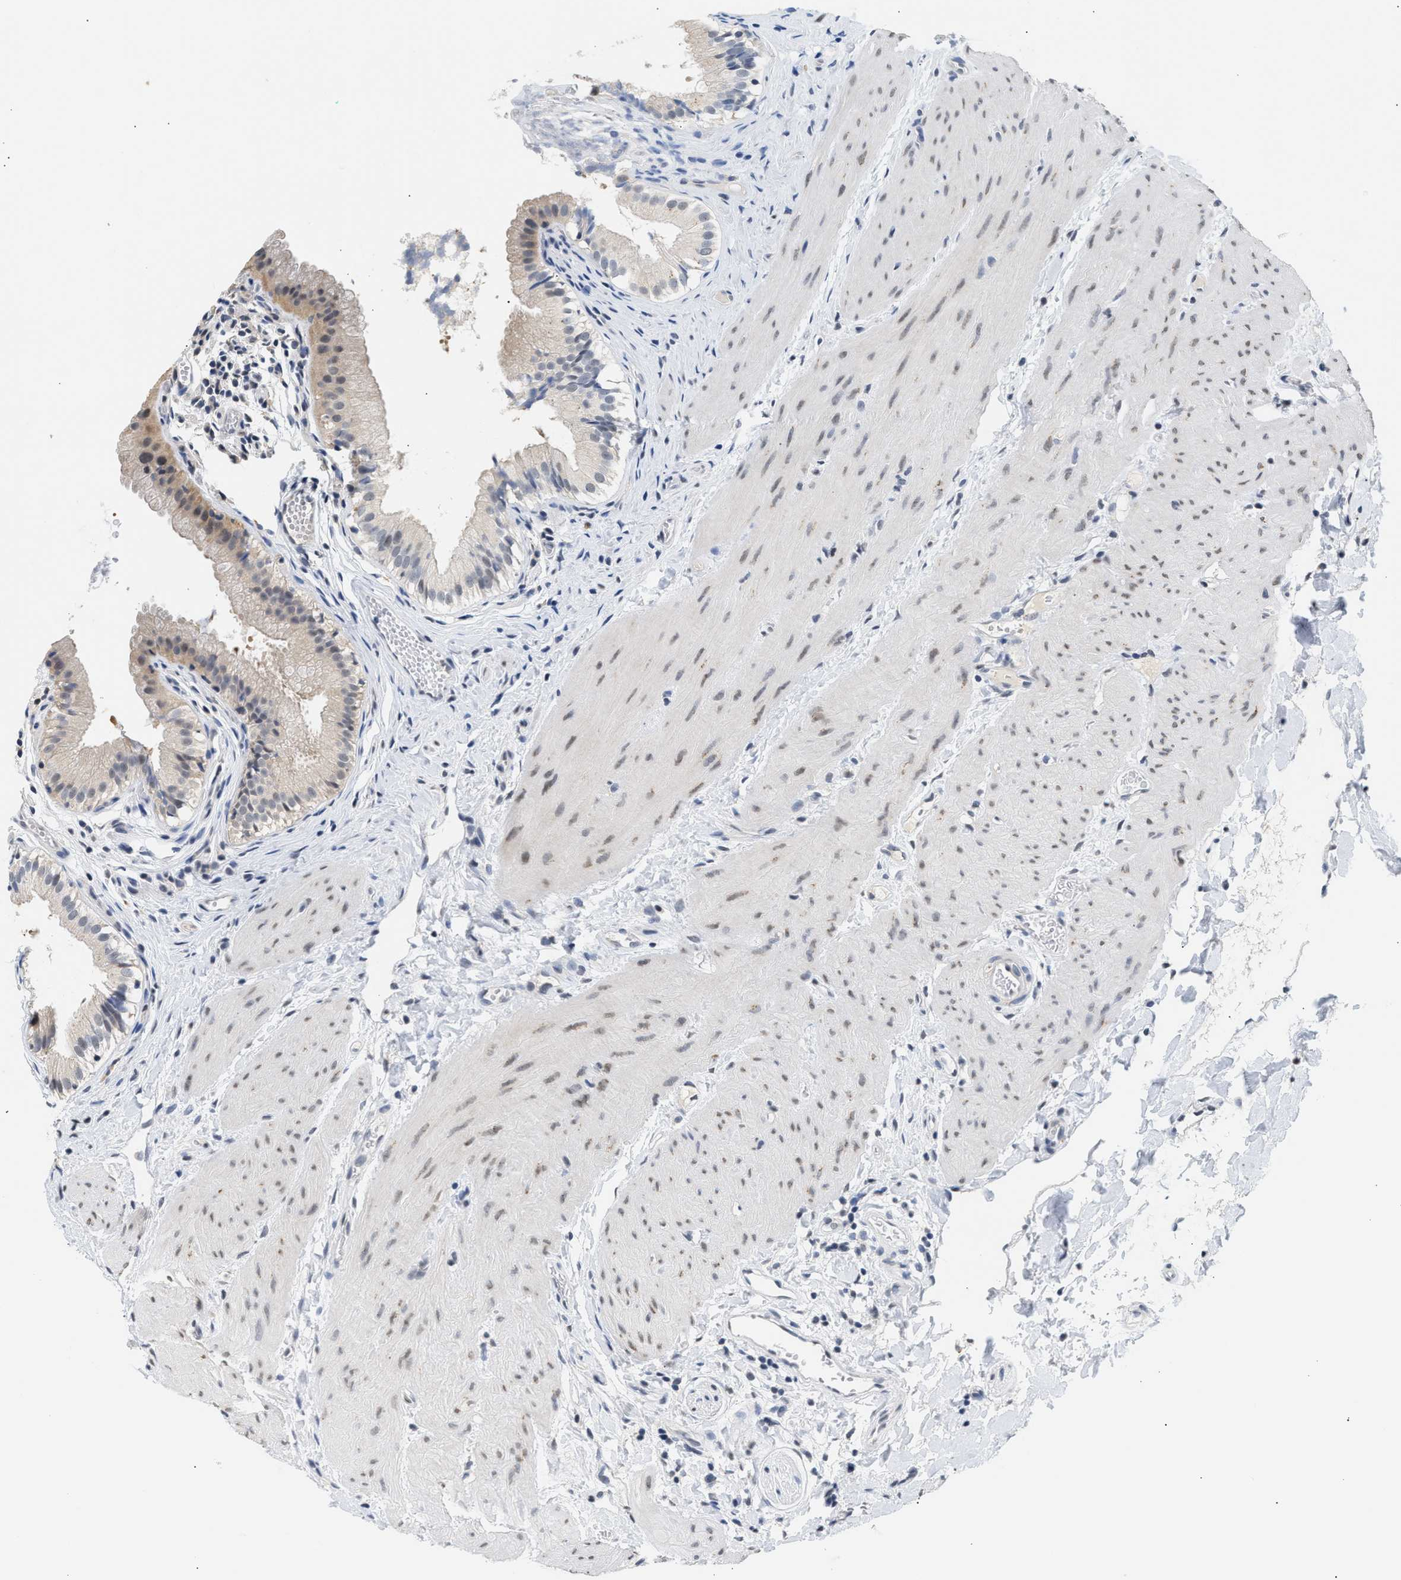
{"staining": {"intensity": "weak", "quantity": ">75%", "location": "cytoplasmic/membranous"}, "tissue": "gallbladder", "cell_type": "Glandular cells", "image_type": "normal", "snomed": [{"axis": "morphology", "description": "Normal tissue, NOS"}, {"axis": "topography", "description": "Gallbladder"}], "caption": "Benign gallbladder demonstrates weak cytoplasmic/membranous staining in approximately >75% of glandular cells, visualized by immunohistochemistry.", "gene": "PPM1L", "patient": {"sex": "female", "age": 26}}